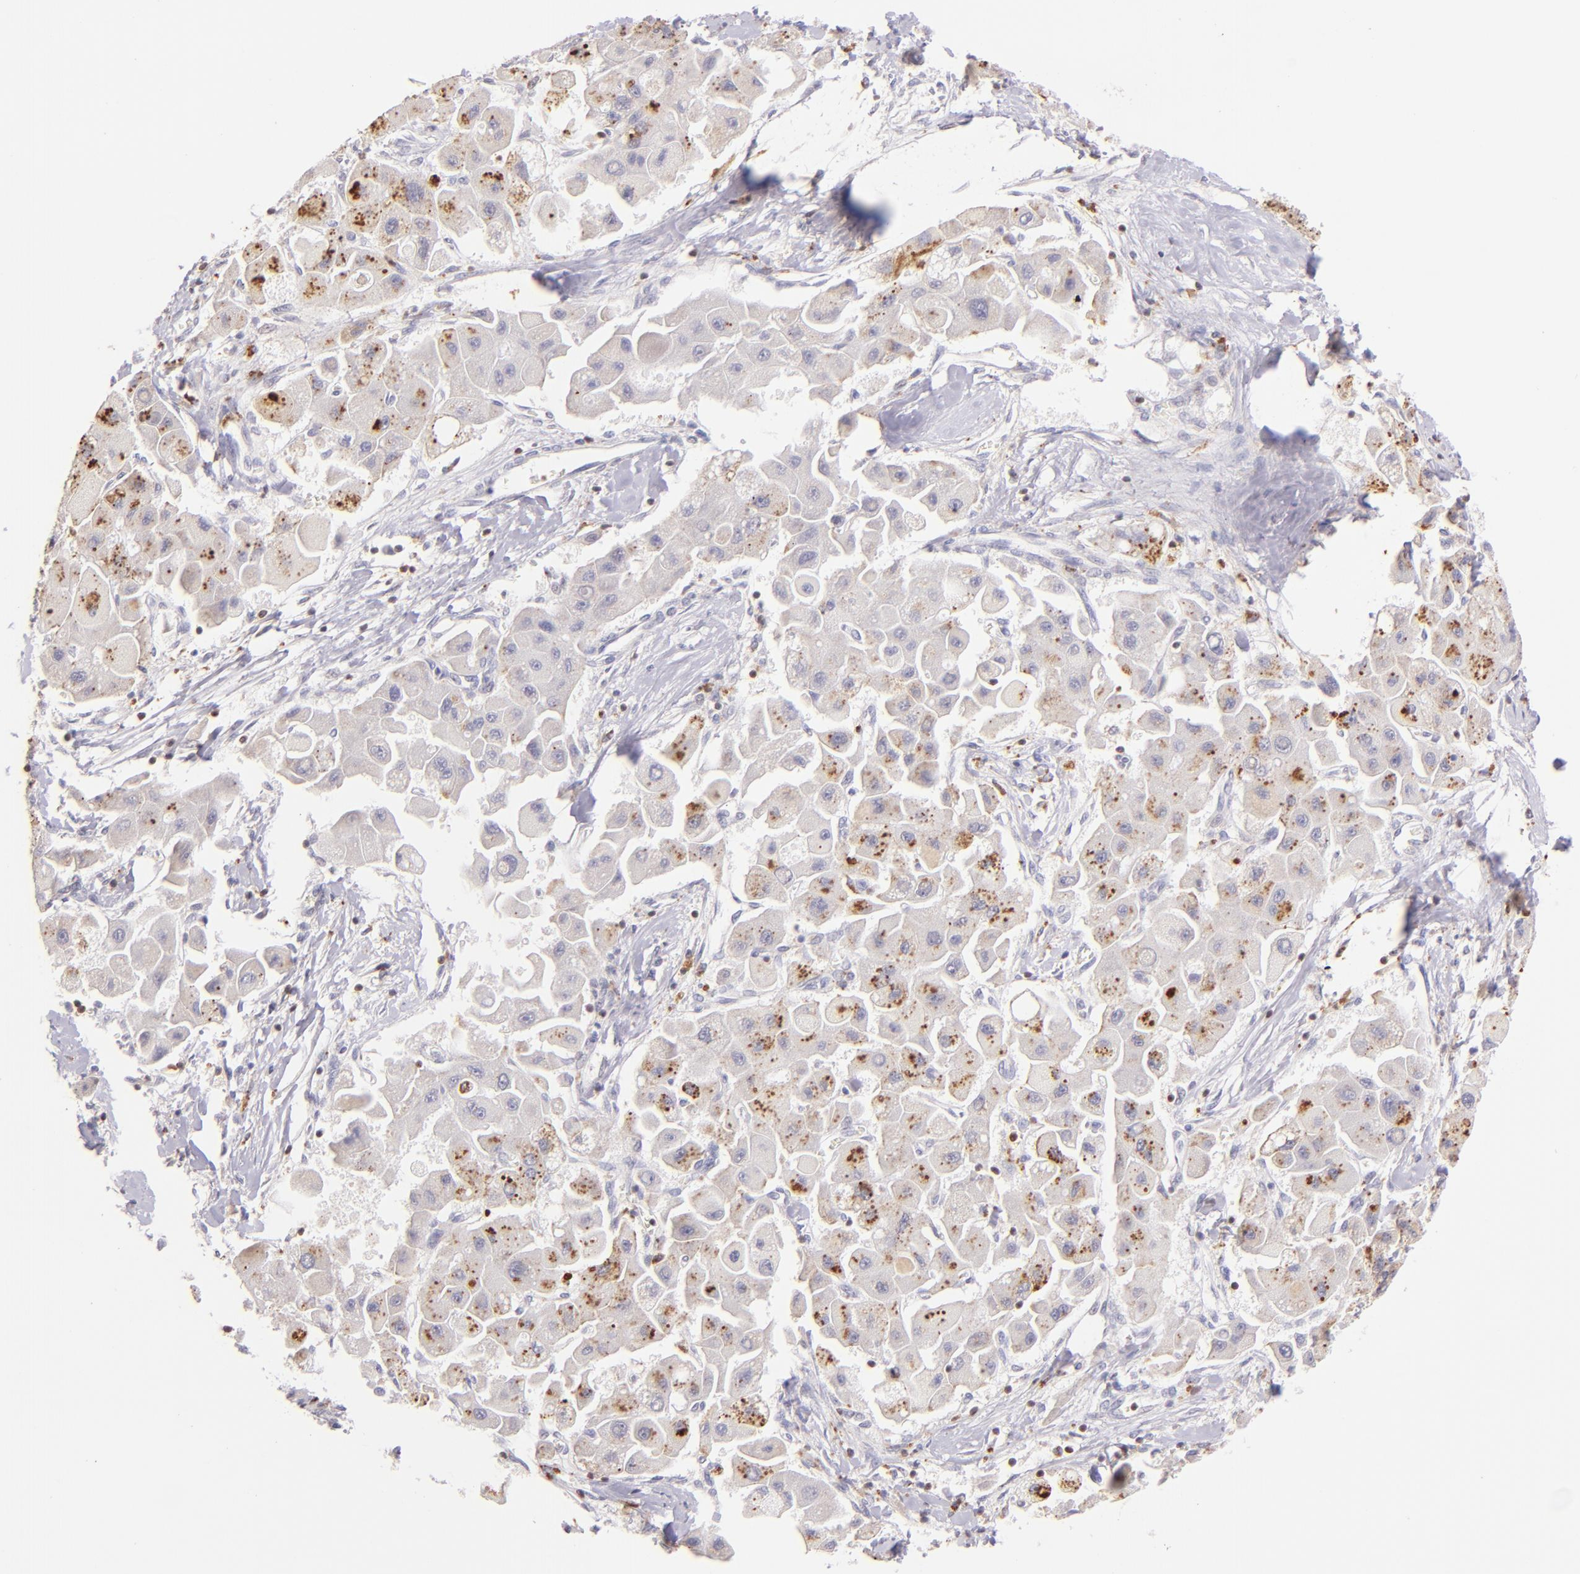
{"staining": {"intensity": "weak", "quantity": "<25%", "location": "cytoplasmic/membranous"}, "tissue": "liver cancer", "cell_type": "Tumor cells", "image_type": "cancer", "snomed": [{"axis": "morphology", "description": "Carcinoma, Hepatocellular, NOS"}, {"axis": "topography", "description": "Liver"}], "caption": "There is no significant expression in tumor cells of liver cancer.", "gene": "ZAP70", "patient": {"sex": "male", "age": 24}}